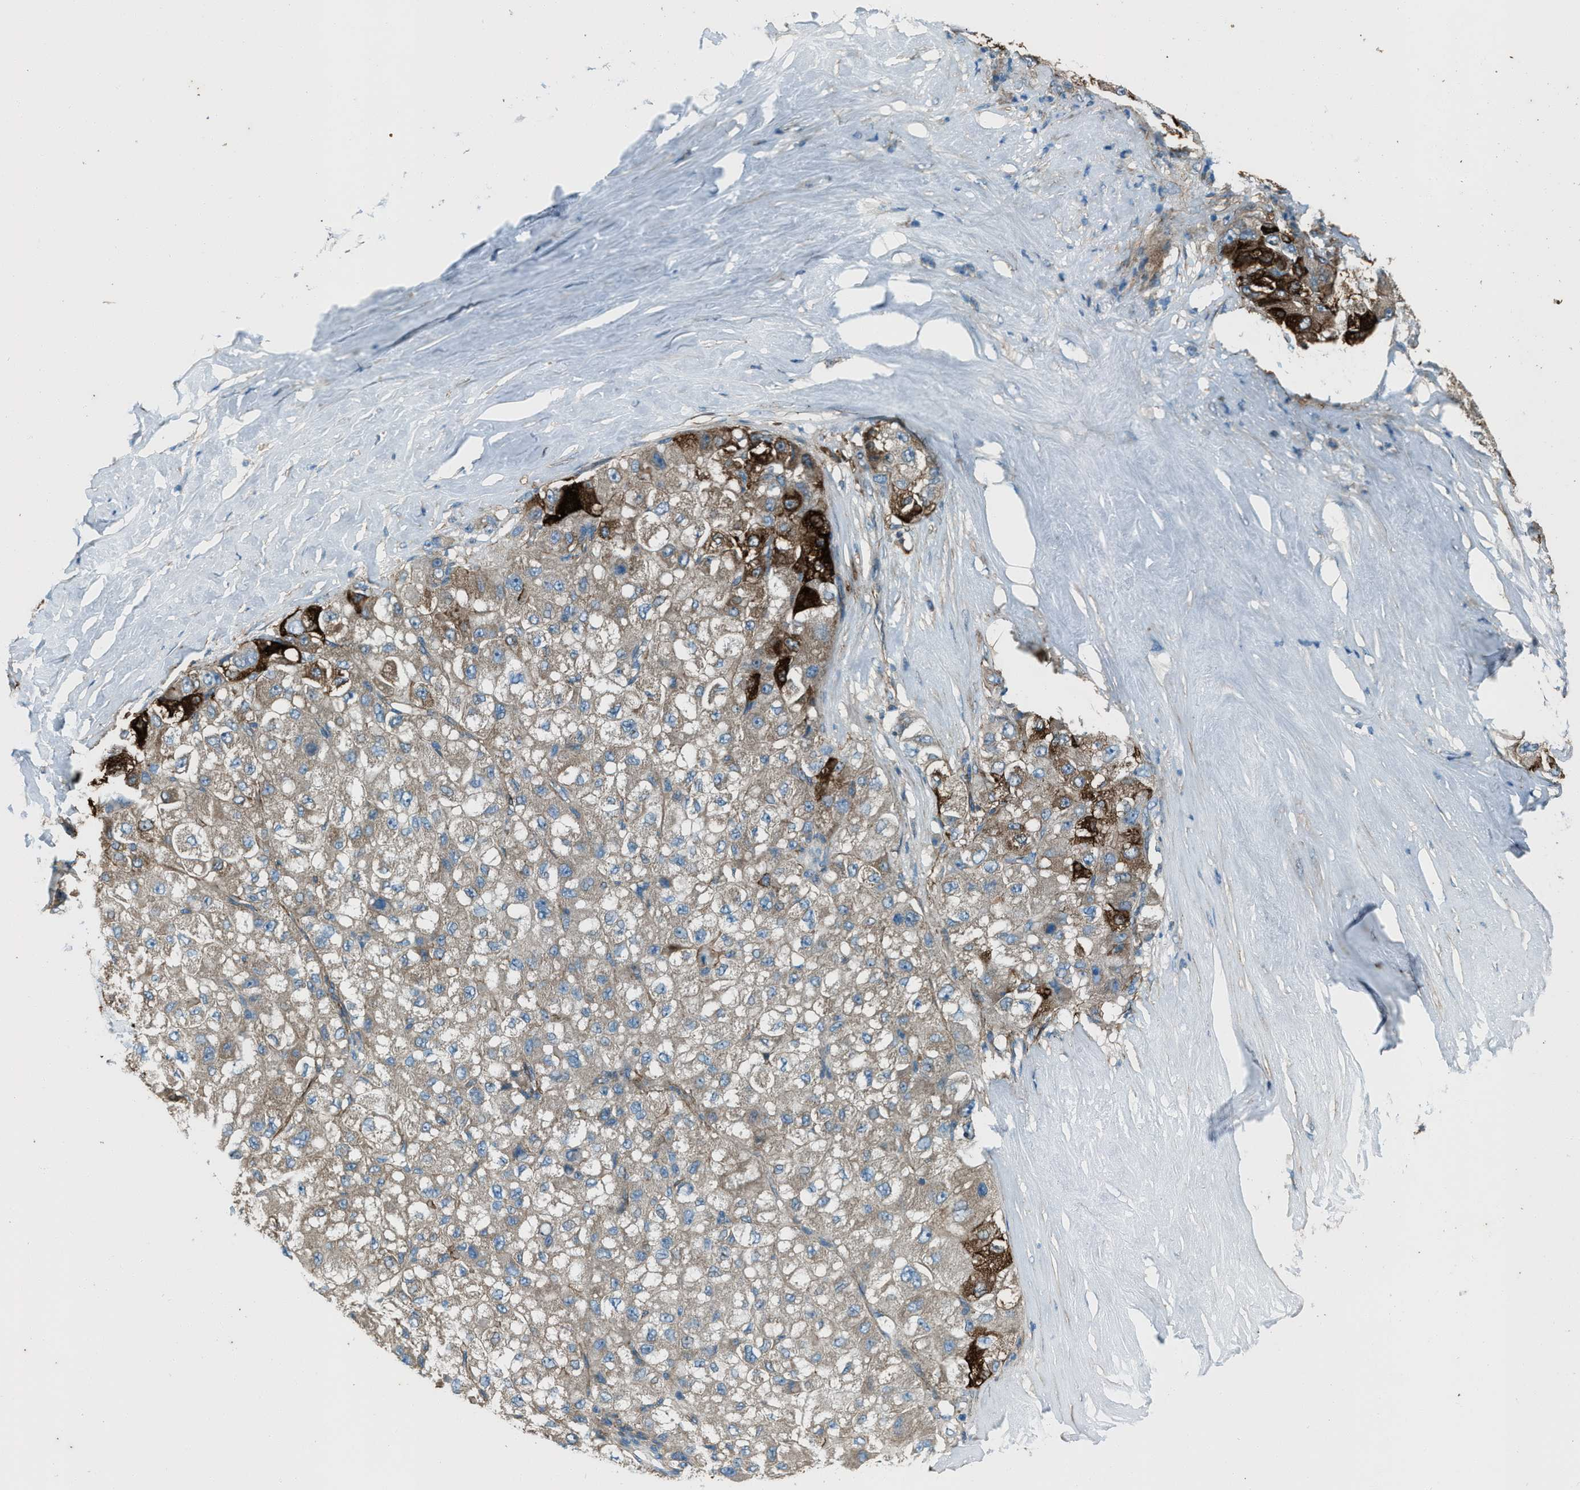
{"staining": {"intensity": "strong", "quantity": "<25%", "location": "cytoplasmic/membranous"}, "tissue": "liver cancer", "cell_type": "Tumor cells", "image_type": "cancer", "snomed": [{"axis": "morphology", "description": "Carcinoma, Hepatocellular, NOS"}, {"axis": "topography", "description": "Liver"}], "caption": "Hepatocellular carcinoma (liver) was stained to show a protein in brown. There is medium levels of strong cytoplasmic/membranous expression in approximately <25% of tumor cells. The staining is performed using DAB brown chromogen to label protein expression. The nuclei are counter-stained blue using hematoxylin.", "gene": "SVIL", "patient": {"sex": "male", "age": 80}}